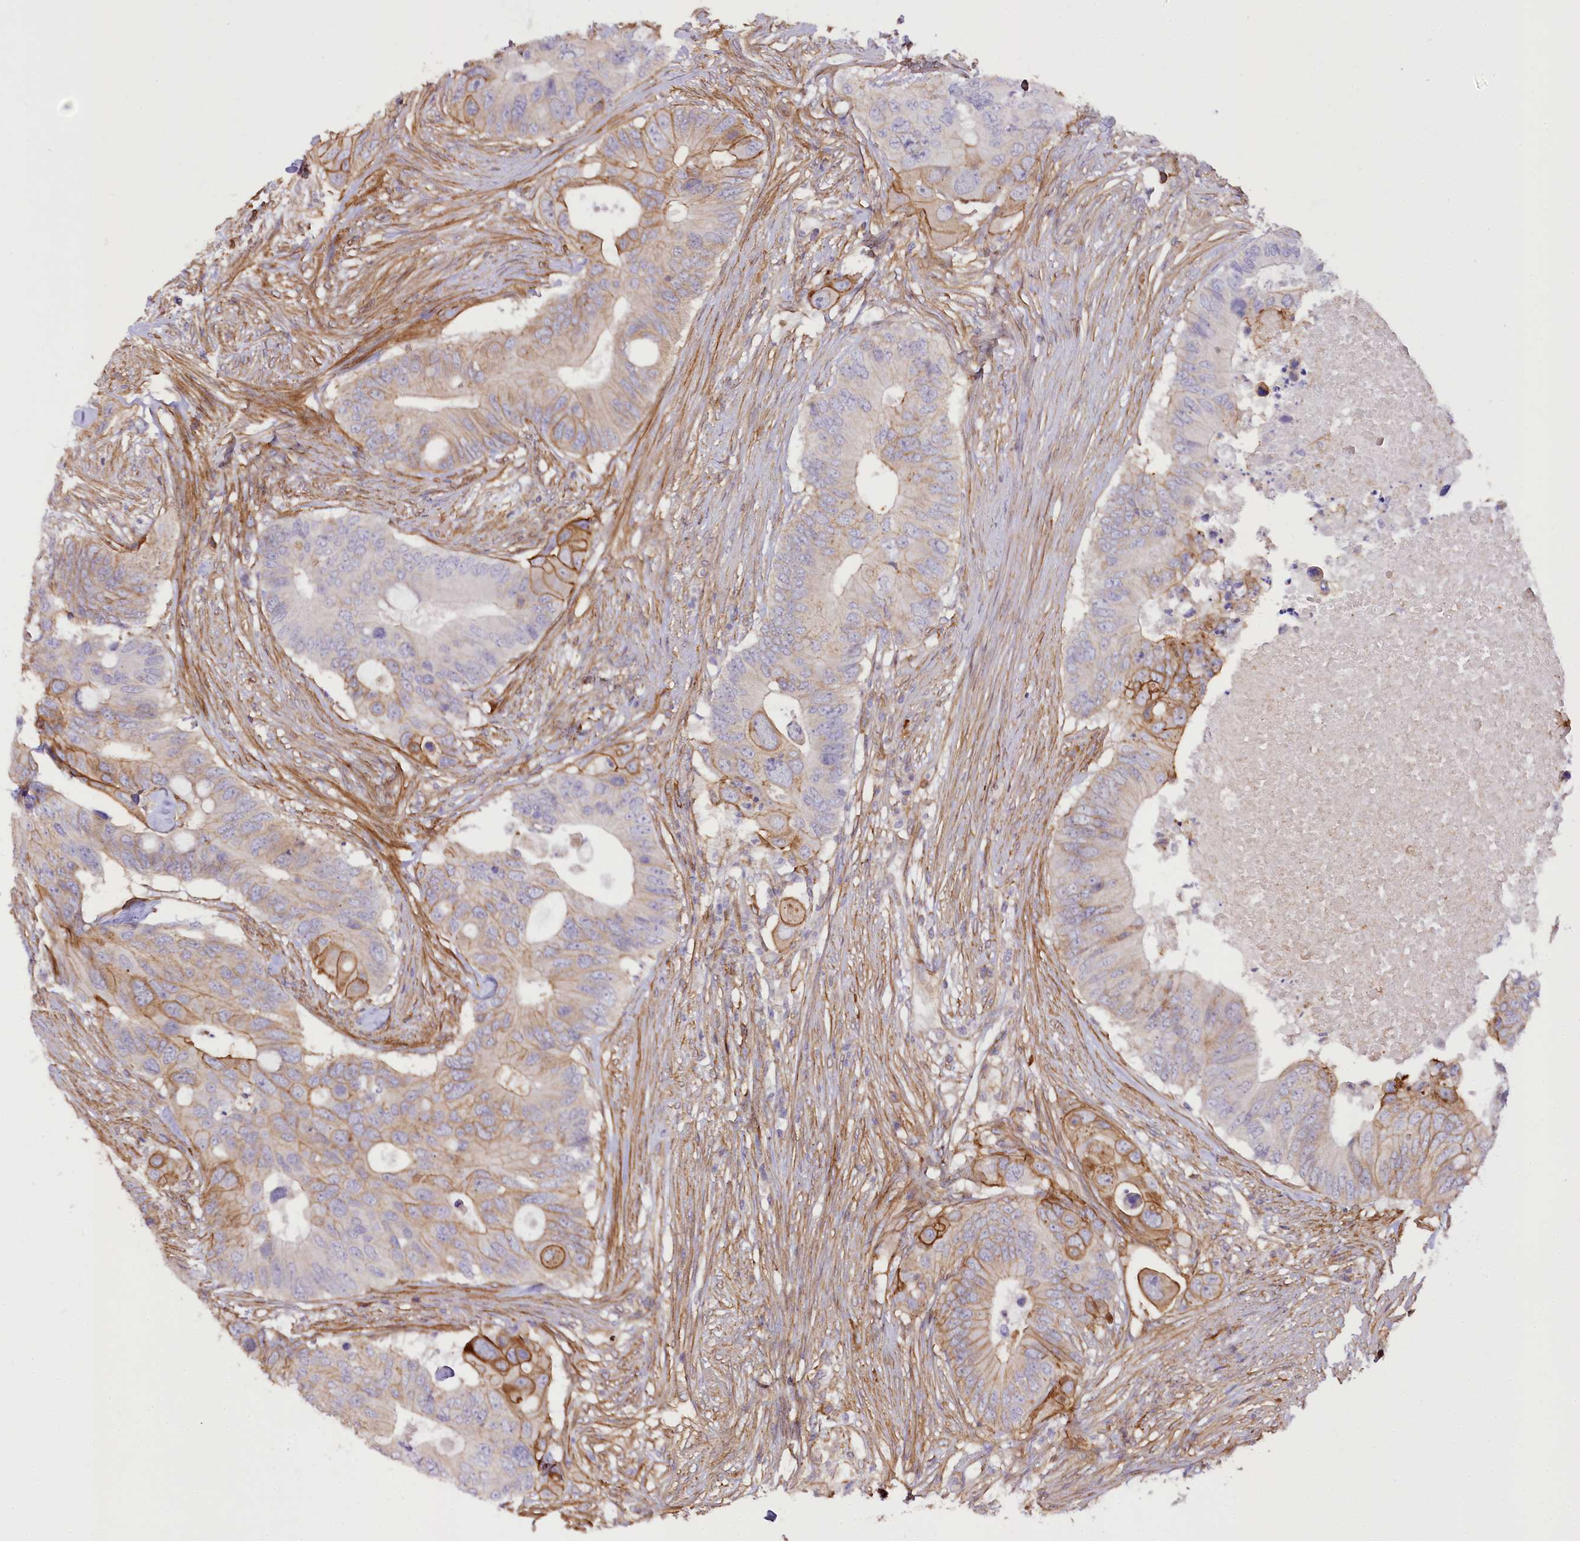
{"staining": {"intensity": "moderate", "quantity": "<25%", "location": "cytoplasmic/membranous"}, "tissue": "colorectal cancer", "cell_type": "Tumor cells", "image_type": "cancer", "snomed": [{"axis": "morphology", "description": "Adenocarcinoma, NOS"}, {"axis": "topography", "description": "Colon"}], "caption": "IHC (DAB) staining of colorectal cancer (adenocarcinoma) reveals moderate cytoplasmic/membranous protein staining in approximately <25% of tumor cells.", "gene": "SYNPO2", "patient": {"sex": "male", "age": 71}}